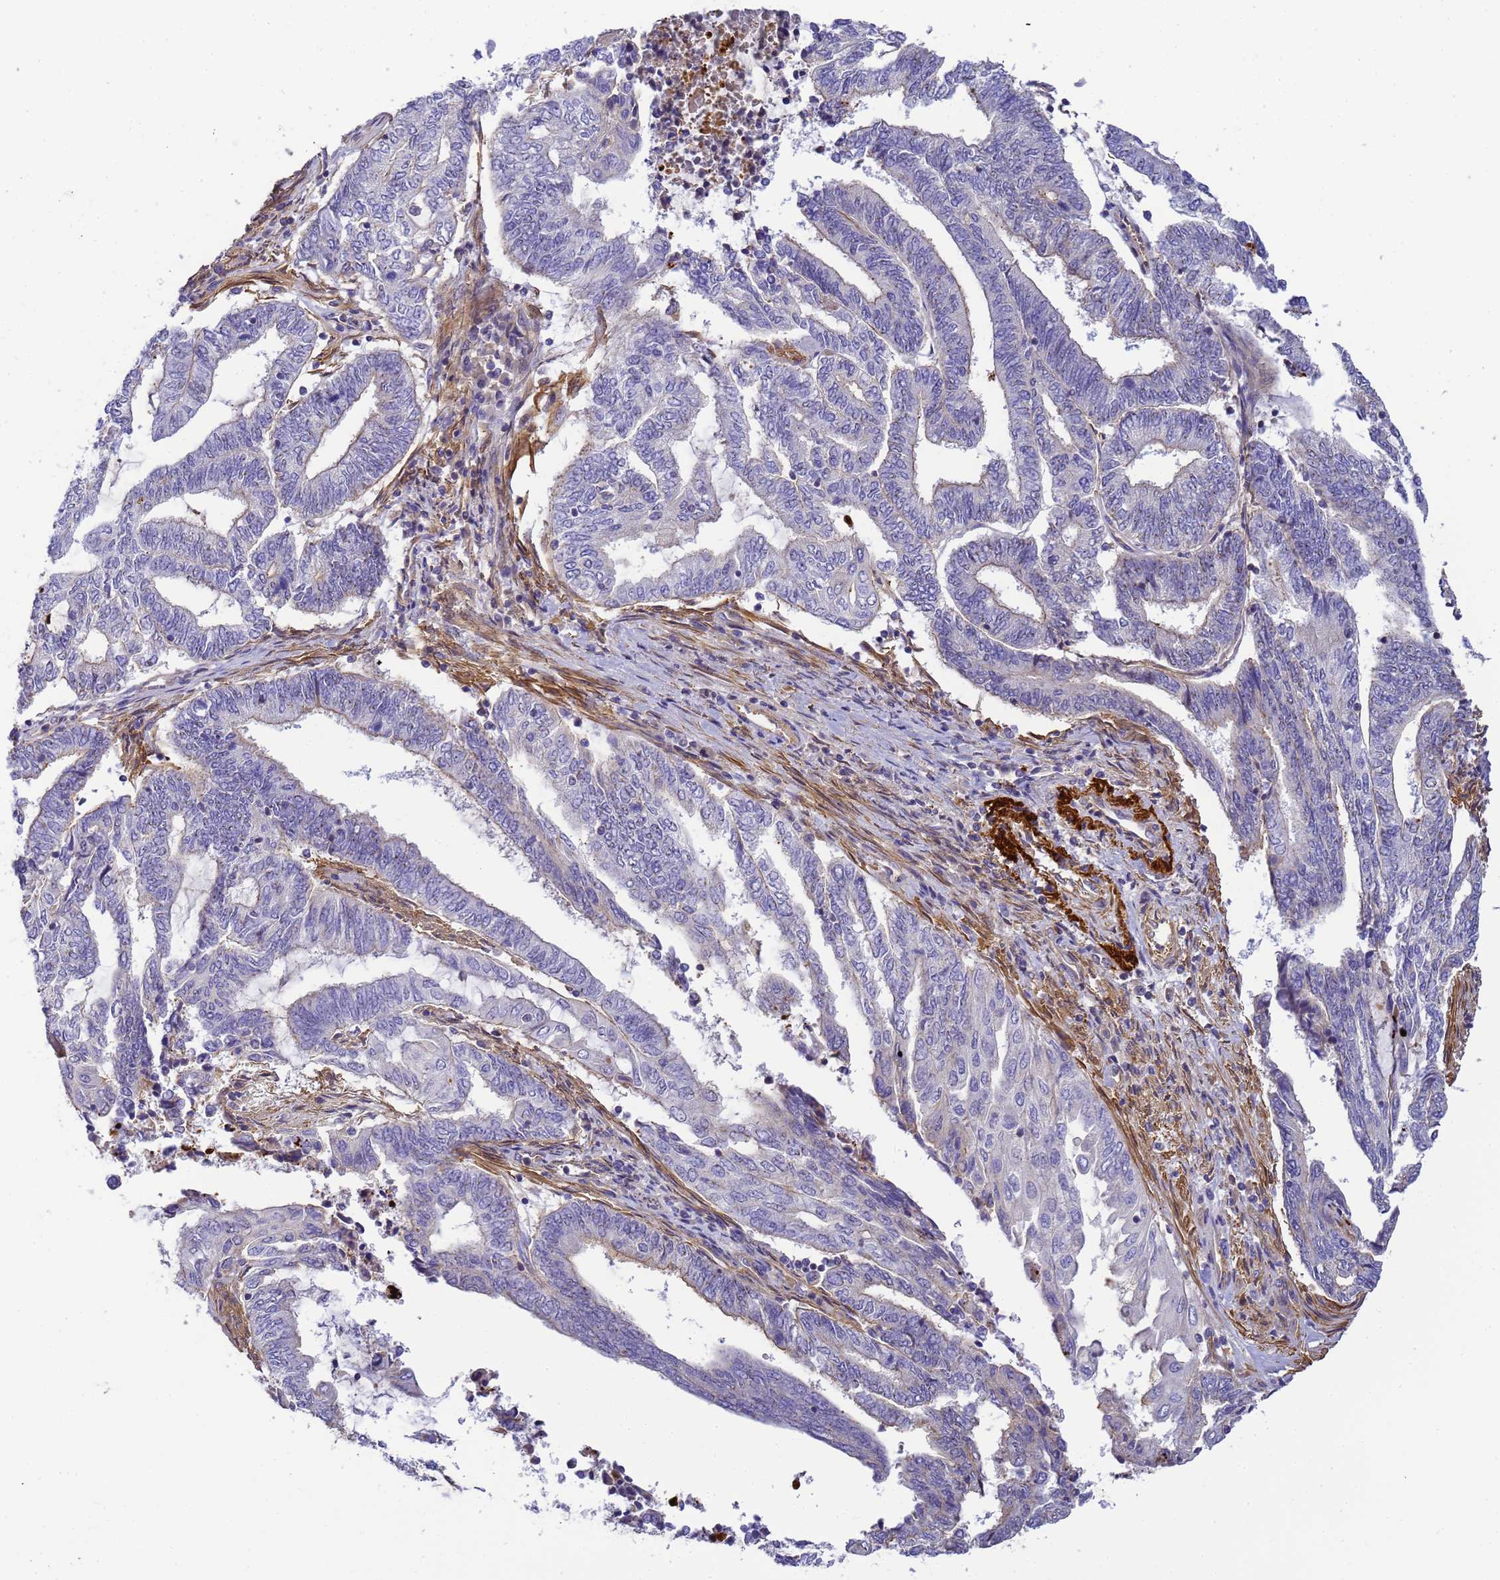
{"staining": {"intensity": "negative", "quantity": "none", "location": "none"}, "tissue": "endometrial cancer", "cell_type": "Tumor cells", "image_type": "cancer", "snomed": [{"axis": "morphology", "description": "Adenocarcinoma, NOS"}, {"axis": "topography", "description": "Uterus"}, {"axis": "topography", "description": "Endometrium"}], "caption": "Photomicrograph shows no protein expression in tumor cells of adenocarcinoma (endometrial) tissue. The staining is performed using DAB brown chromogen with nuclei counter-stained in using hematoxylin.", "gene": "MYL12A", "patient": {"sex": "female", "age": 70}}